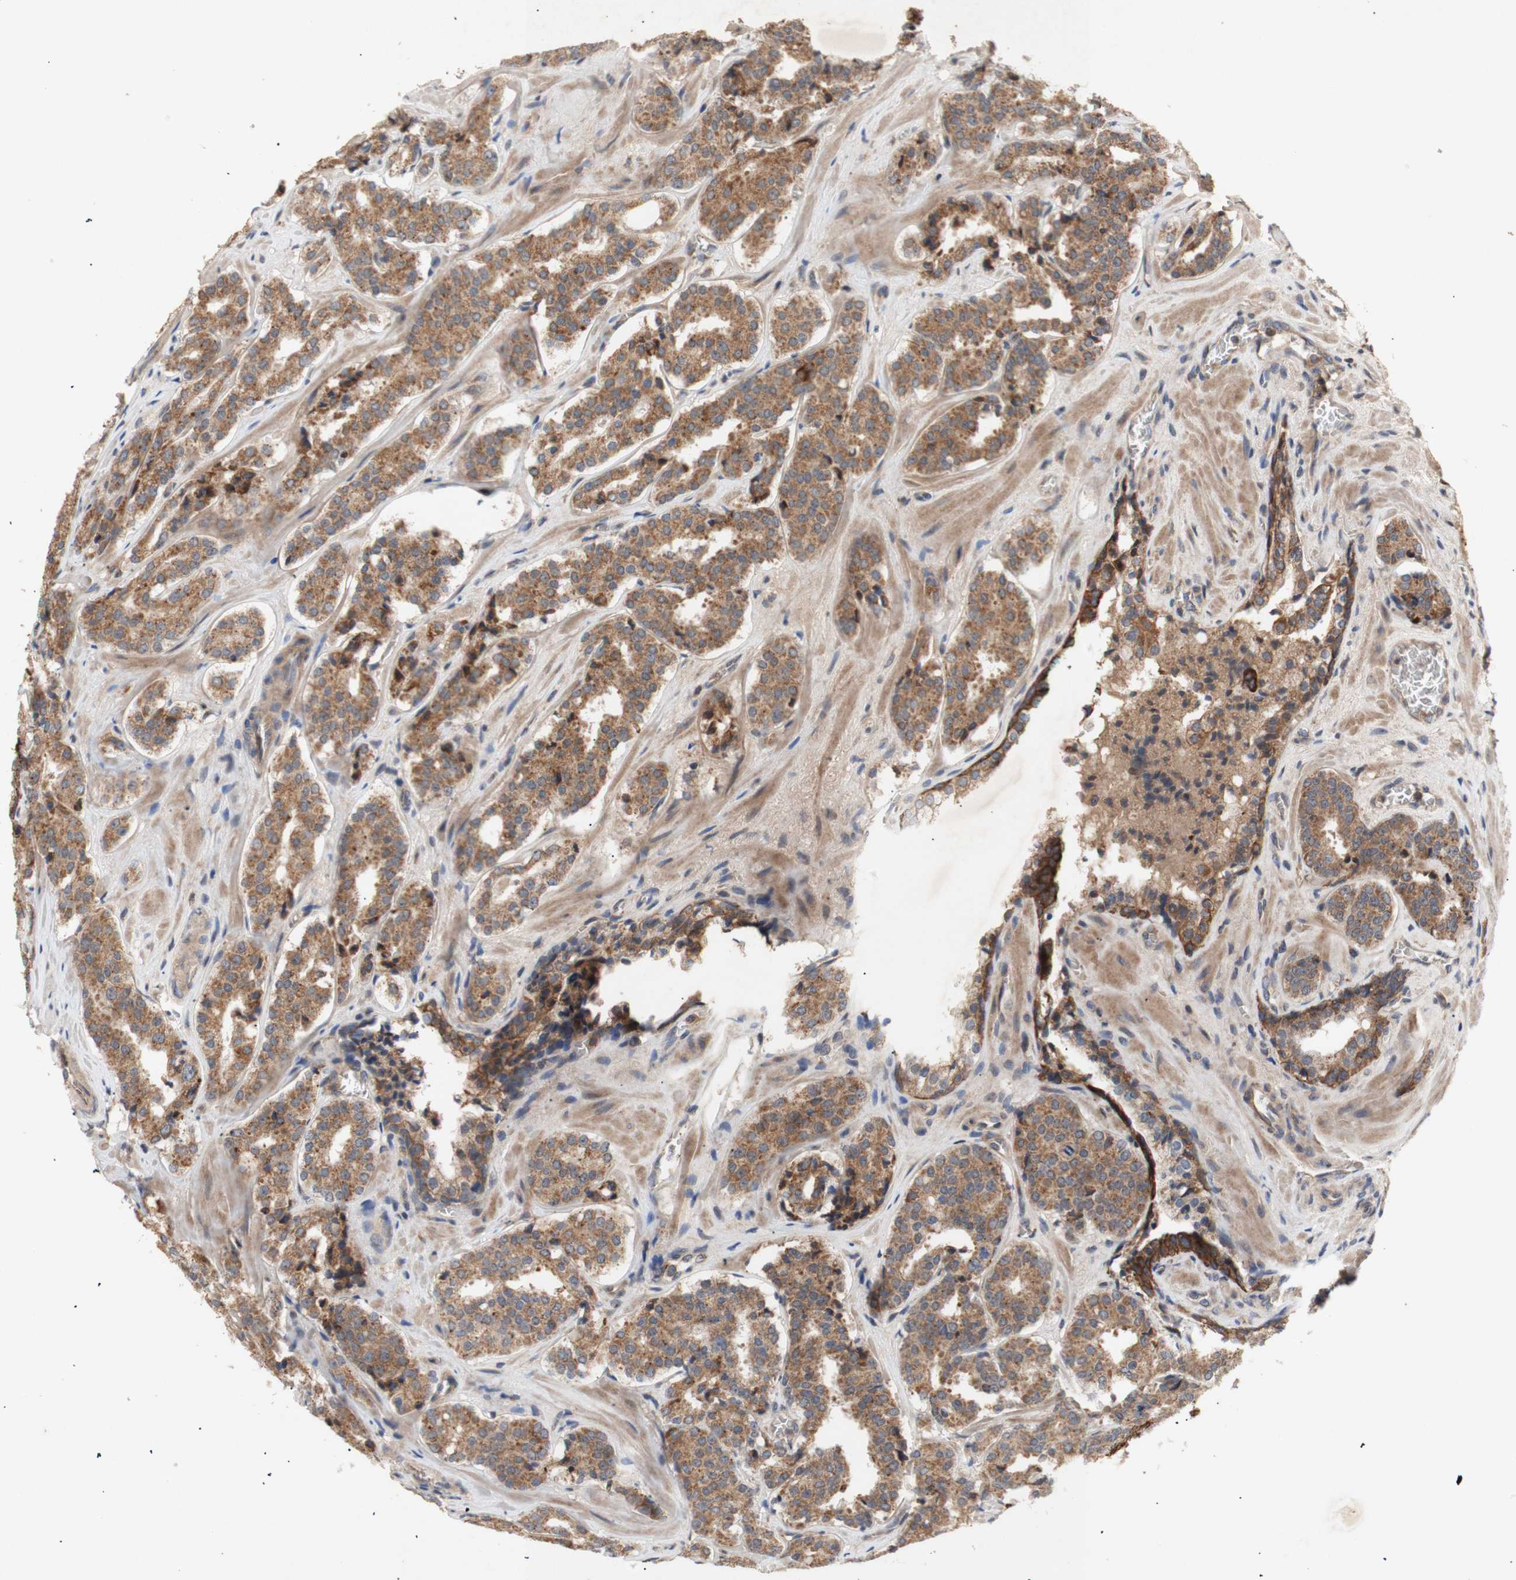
{"staining": {"intensity": "moderate", "quantity": ">75%", "location": "cytoplasmic/membranous"}, "tissue": "prostate cancer", "cell_type": "Tumor cells", "image_type": "cancer", "snomed": [{"axis": "morphology", "description": "Adenocarcinoma, High grade"}, {"axis": "topography", "description": "Prostate"}], "caption": "Tumor cells demonstrate moderate cytoplasmic/membranous positivity in approximately >75% of cells in prostate cancer (high-grade adenocarcinoma).", "gene": "PKN1", "patient": {"sex": "male", "age": 60}}